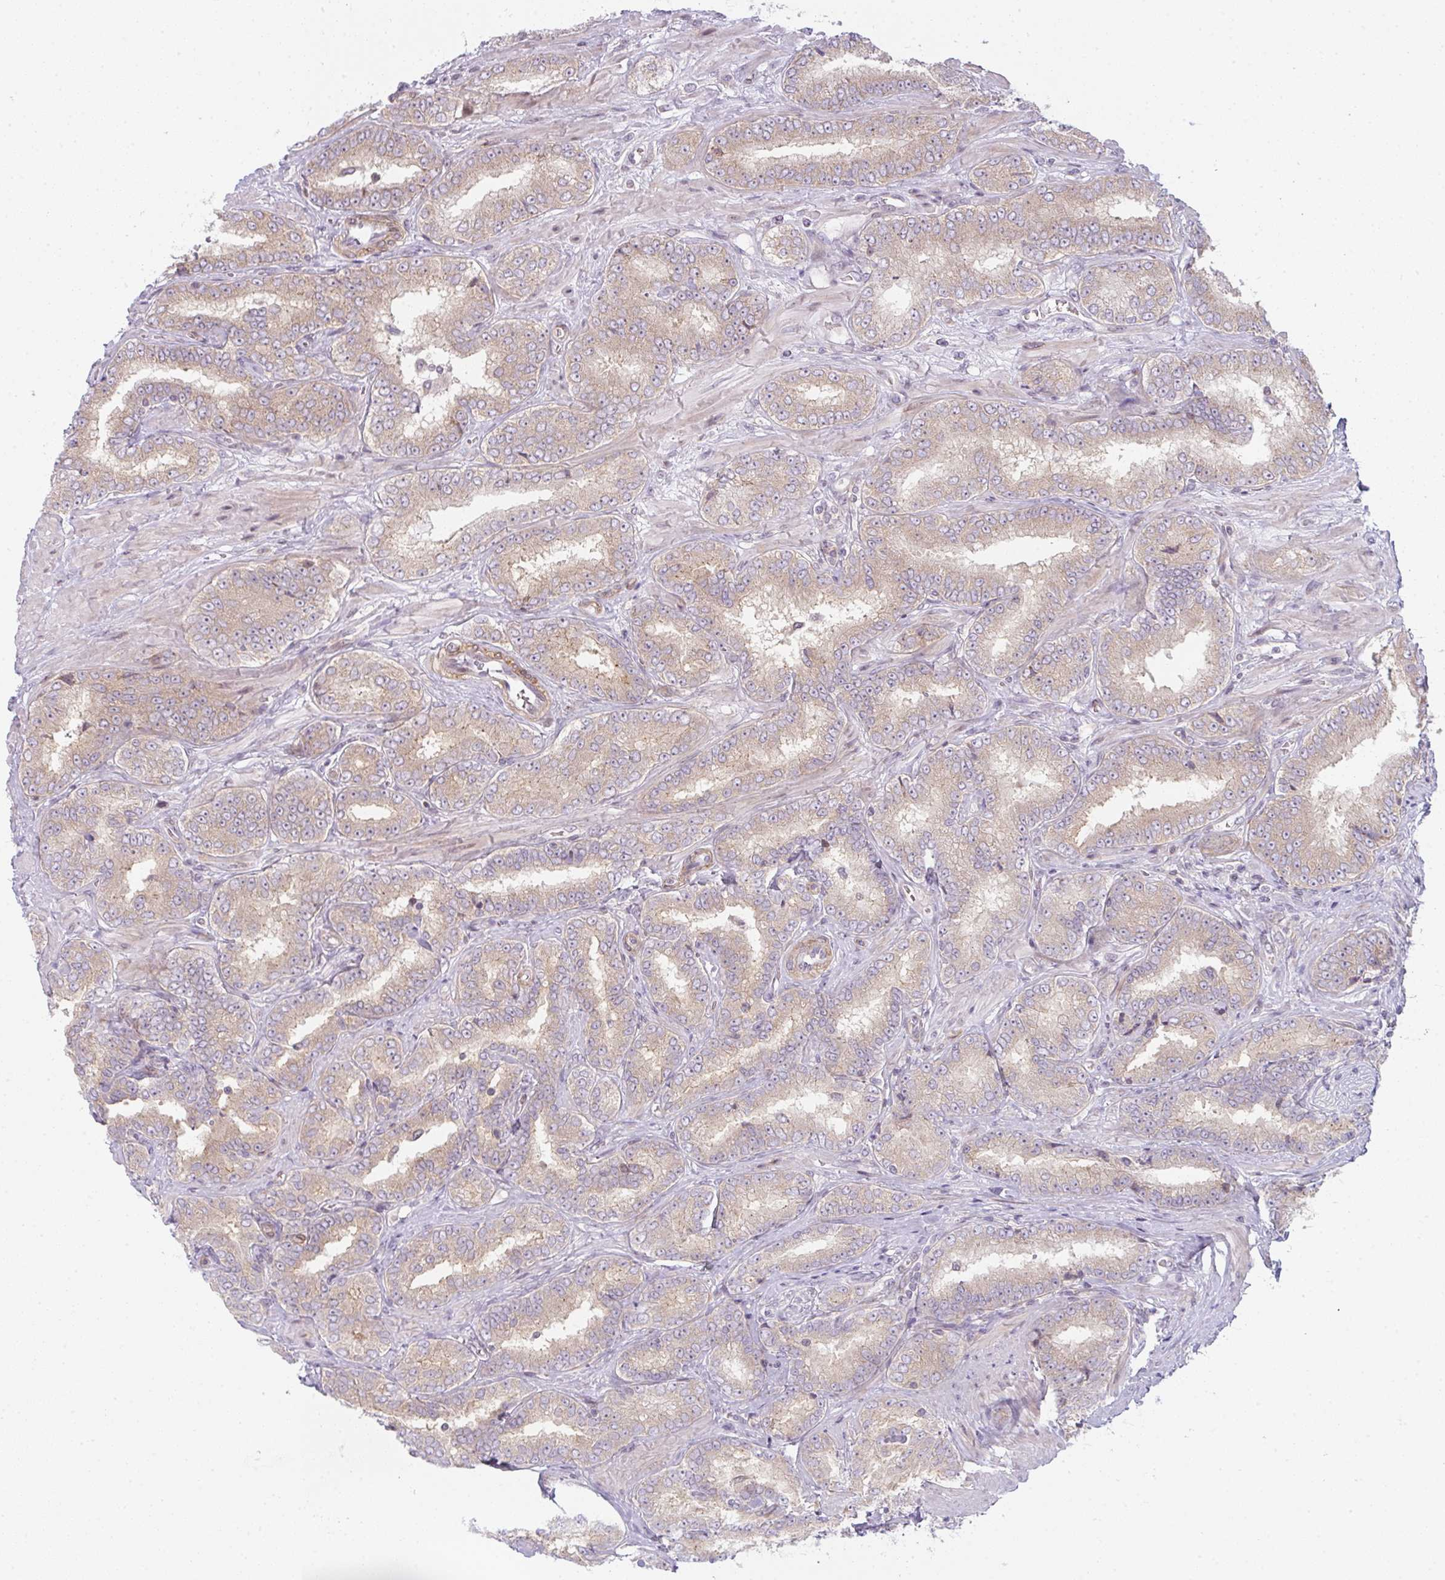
{"staining": {"intensity": "weak", "quantity": ">75%", "location": "cytoplasmic/membranous"}, "tissue": "prostate cancer", "cell_type": "Tumor cells", "image_type": "cancer", "snomed": [{"axis": "morphology", "description": "Adenocarcinoma, High grade"}, {"axis": "topography", "description": "Prostate"}], "caption": "Adenocarcinoma (high-grade) (prostate) stained with DAB IHC displays low levels of weak cytoplasmic/membranous staining in approximately >75% of tumor cells.", "gene": "TMEM237", "patient": {"sex": "male", "age": 72}}